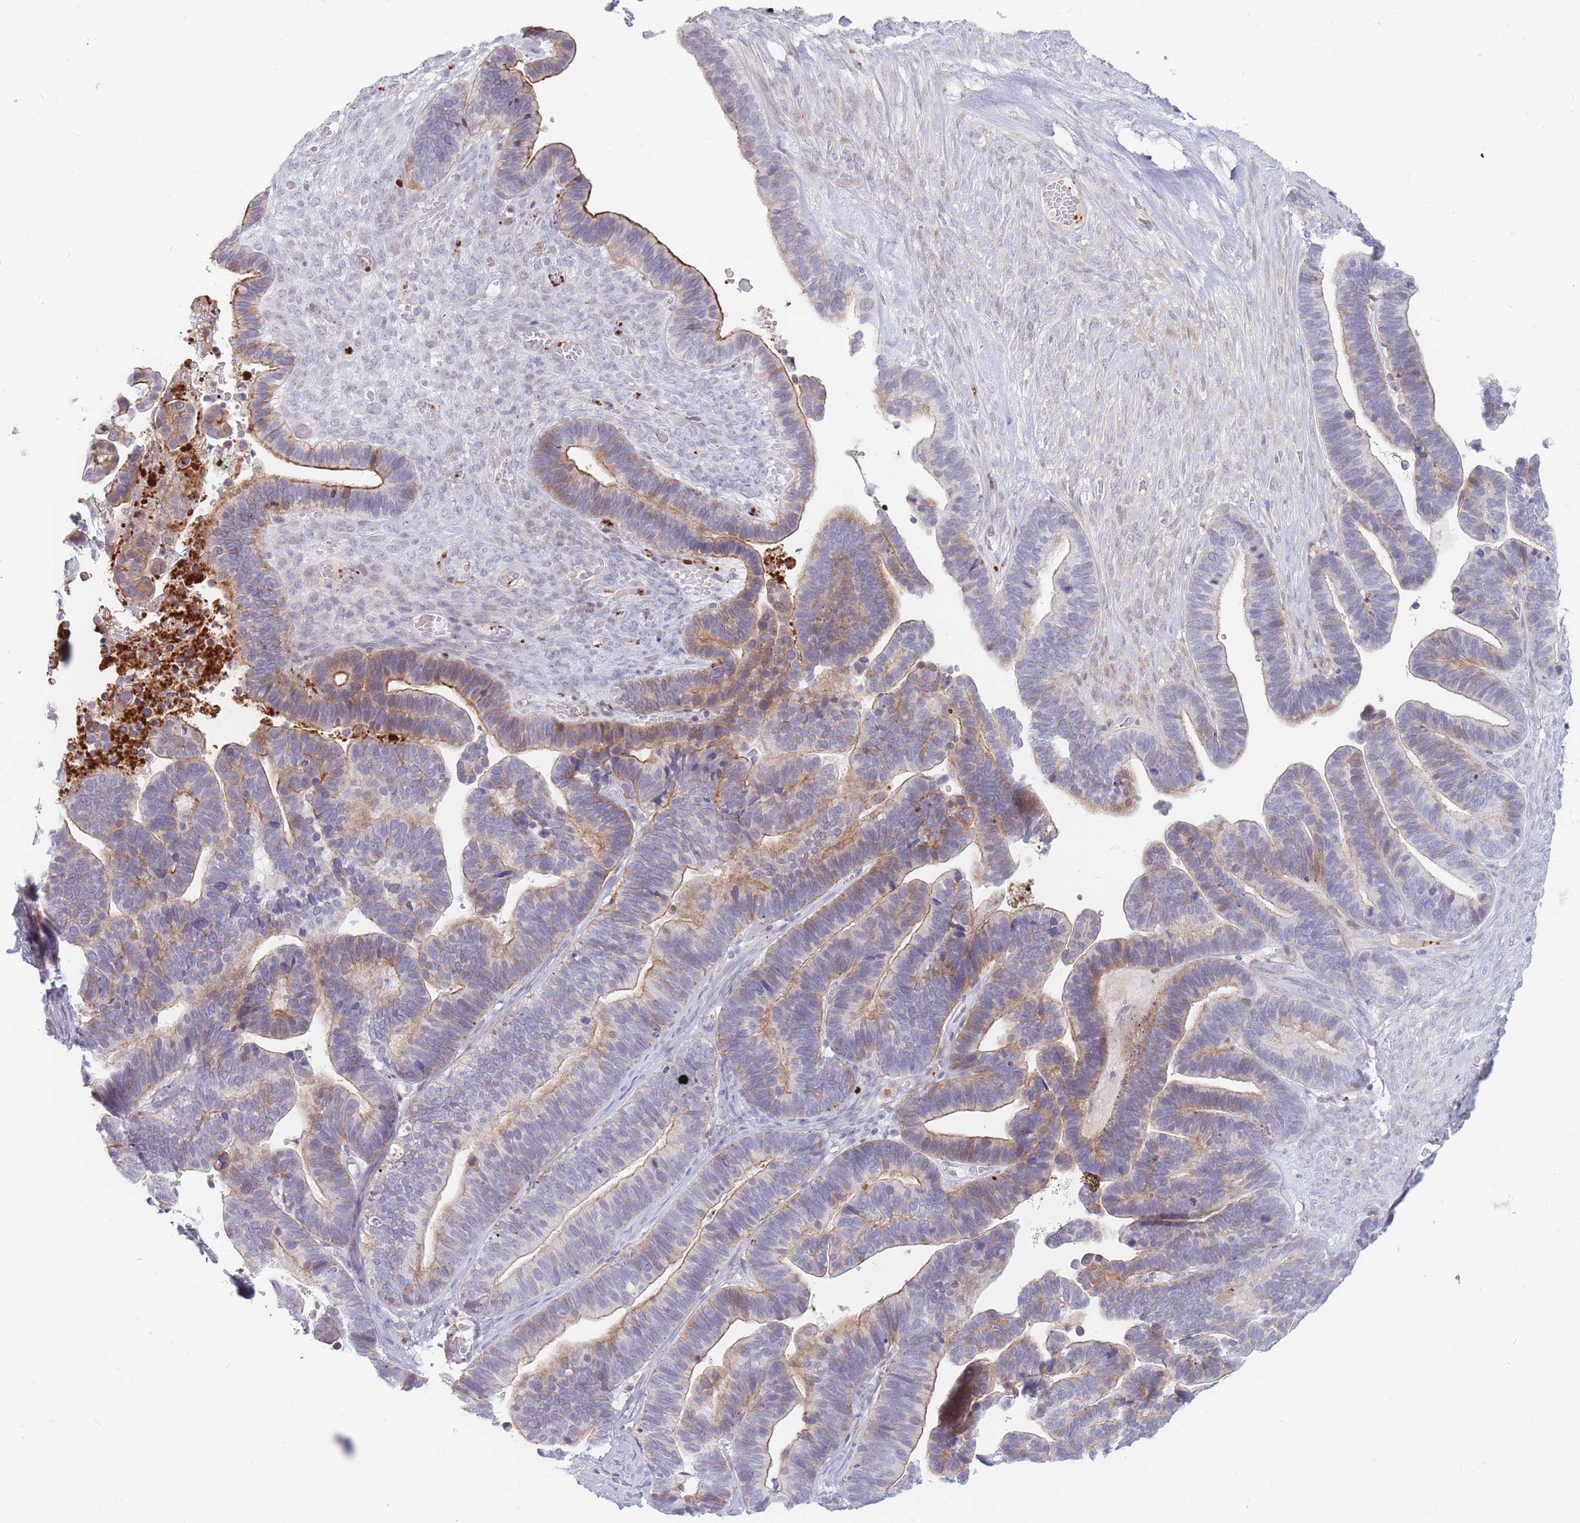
{"staining": {"intensity": "moderate", "quantity": "25%-75%", "location": "cytoplasmic/membranous"}, "tissue": "ovarian cancer", "cell_type": "Tumor cells", "image_type": "cancer", "snomed": [{"axis": "morphology", "description": "Cystadenocarcinoma, serous, NOS"}, {"axis": "topography", "description": "Ovary"}], "caption": "This is an image of immunohistochemistry (IHC) staining of ovarian cancer (serous cystadenocarcinoma), which shows moderate positivity in the cytoplasmic/membranous of tumor cells.", "gene": "PTGDR", "patient": {"sex": "female", "age": 56}}